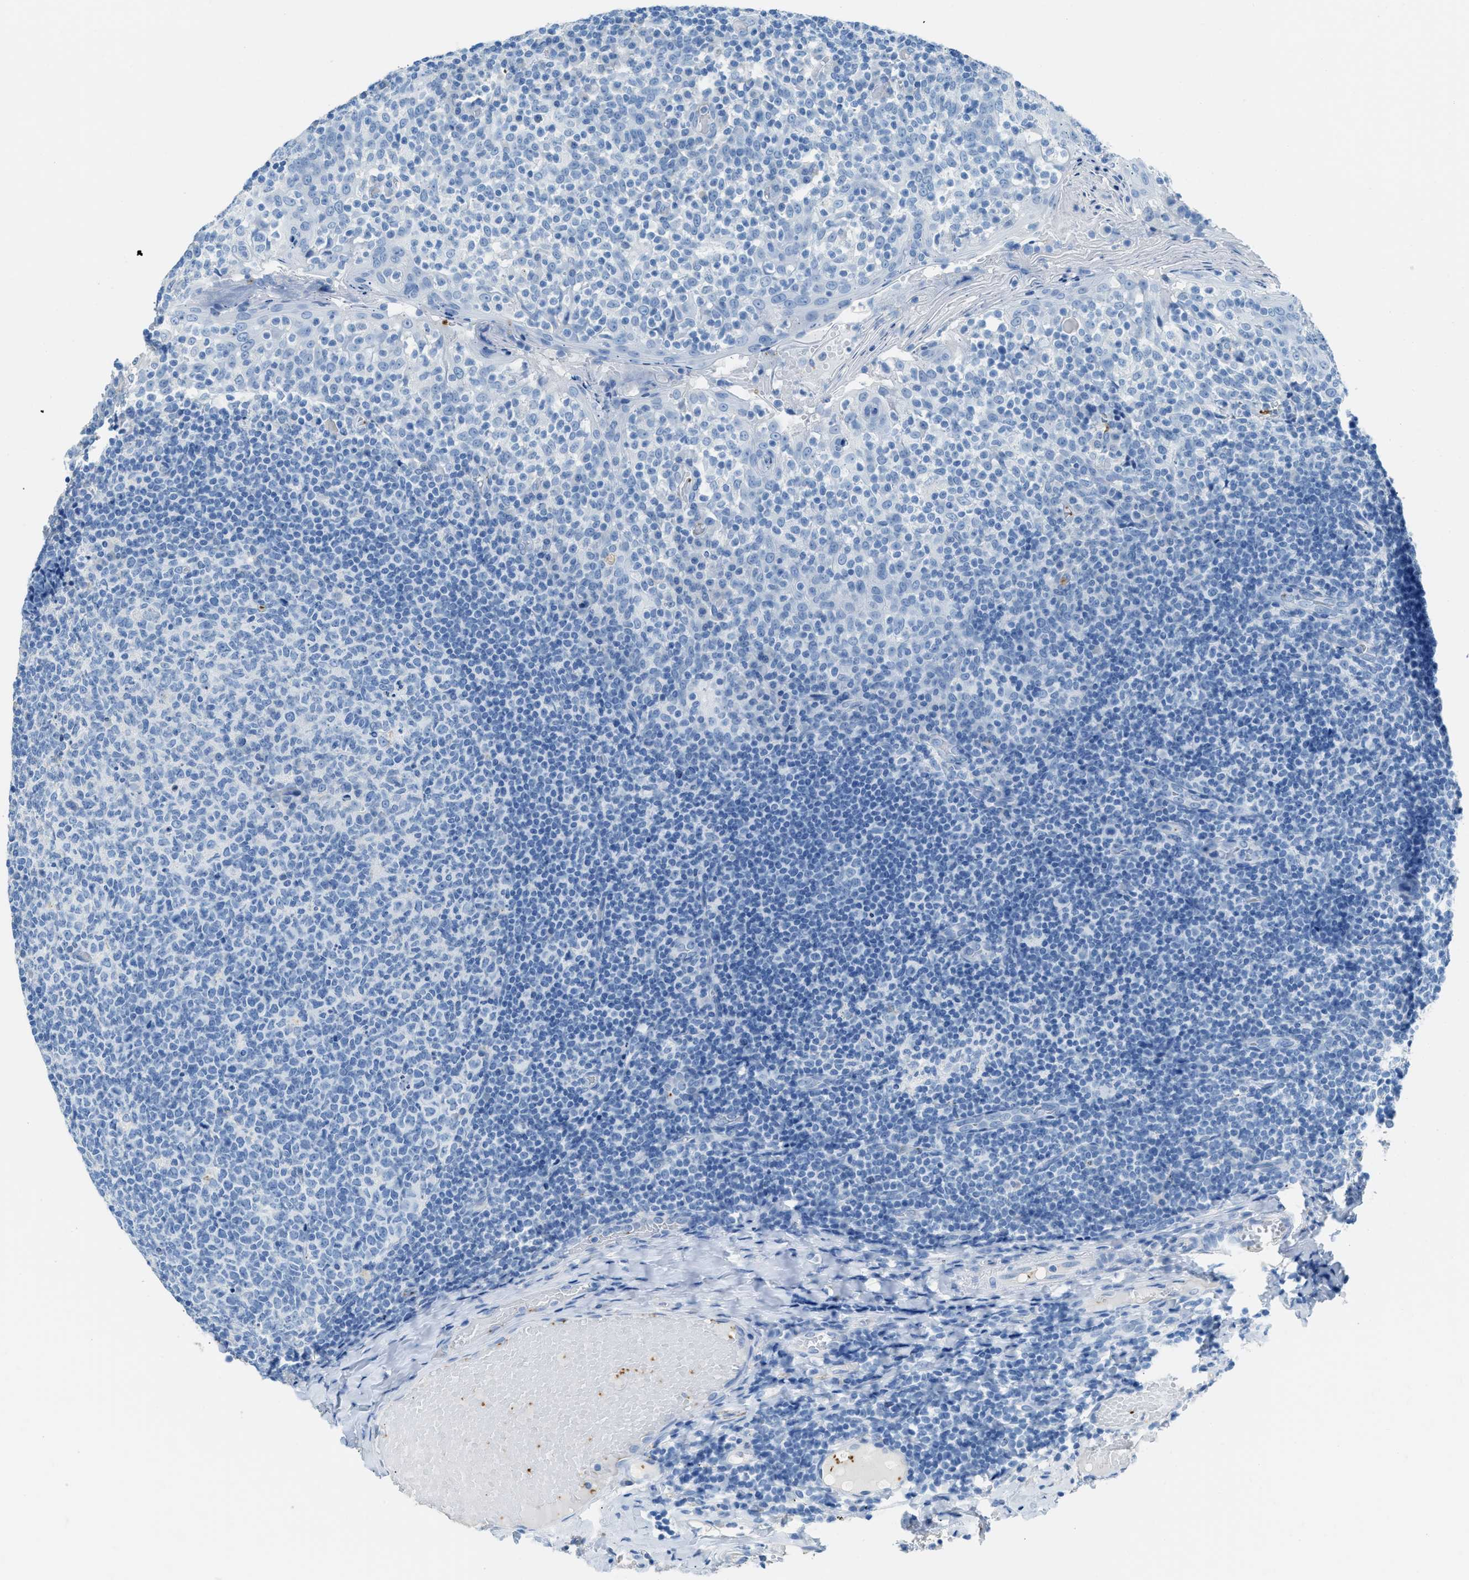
{"staining": {"intensity": "negative", "quantity": "none", "location": "none"}, "tissue": "tonsil", "cell_type": "Germinal center cells", "image_type": "normal", "snomed": [{"axis": "morphology", "description": "Normal tissue, NOS"}, {"axis": "topography", "description": "Tonsil"}], "caption": "Immunohistochemistry micrograph of benign tonsil: human tonsil stained with DAB shows no significant protein positivity in germinal center cells.", "gene": "FAIM2", "patient": {"sex": "female", "age": 19}}